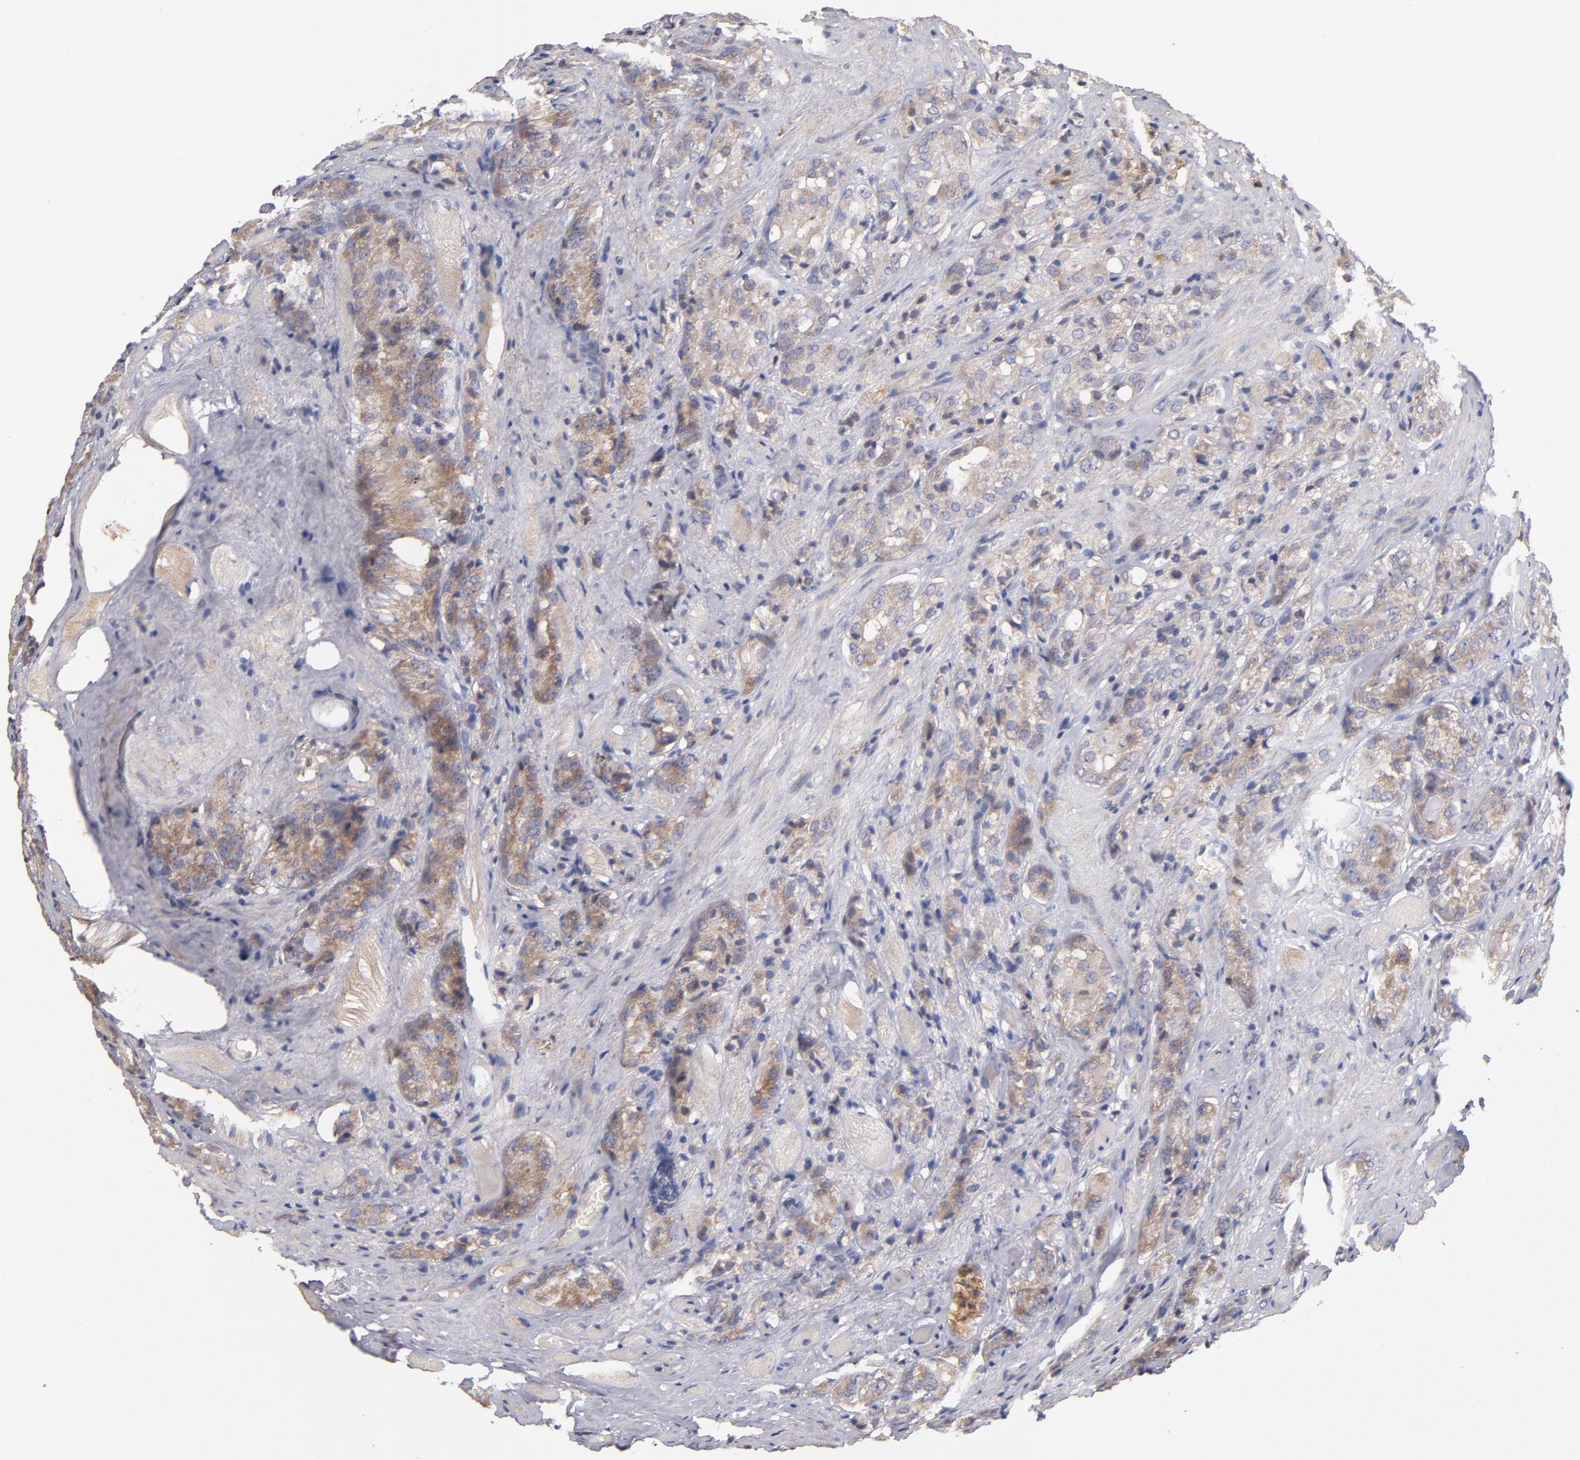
{"staining": {"intensity": "weak", "quantity": ">75%", "location": "cytoplasmic/membranous"}, "tissue": "prostate cancer", "cell_type": "Tumor cells", "image_type": "cancer", "snomed": [{"axis": "morphology", "description": "Adenocarcinoma, Medium grade"}, {"axis": "topography", "description": "Prostate"}], "caption": "The photomicrograph reveals immunohistochemical staining of adenocarcinoma (medium-grade) (prostate). There is weak cytoplasmic/membranous positivity is appreciated in approximately >75% of tumor cells.", "gene": "DACT1", "patient": {"sex": "male", "age": 60}}